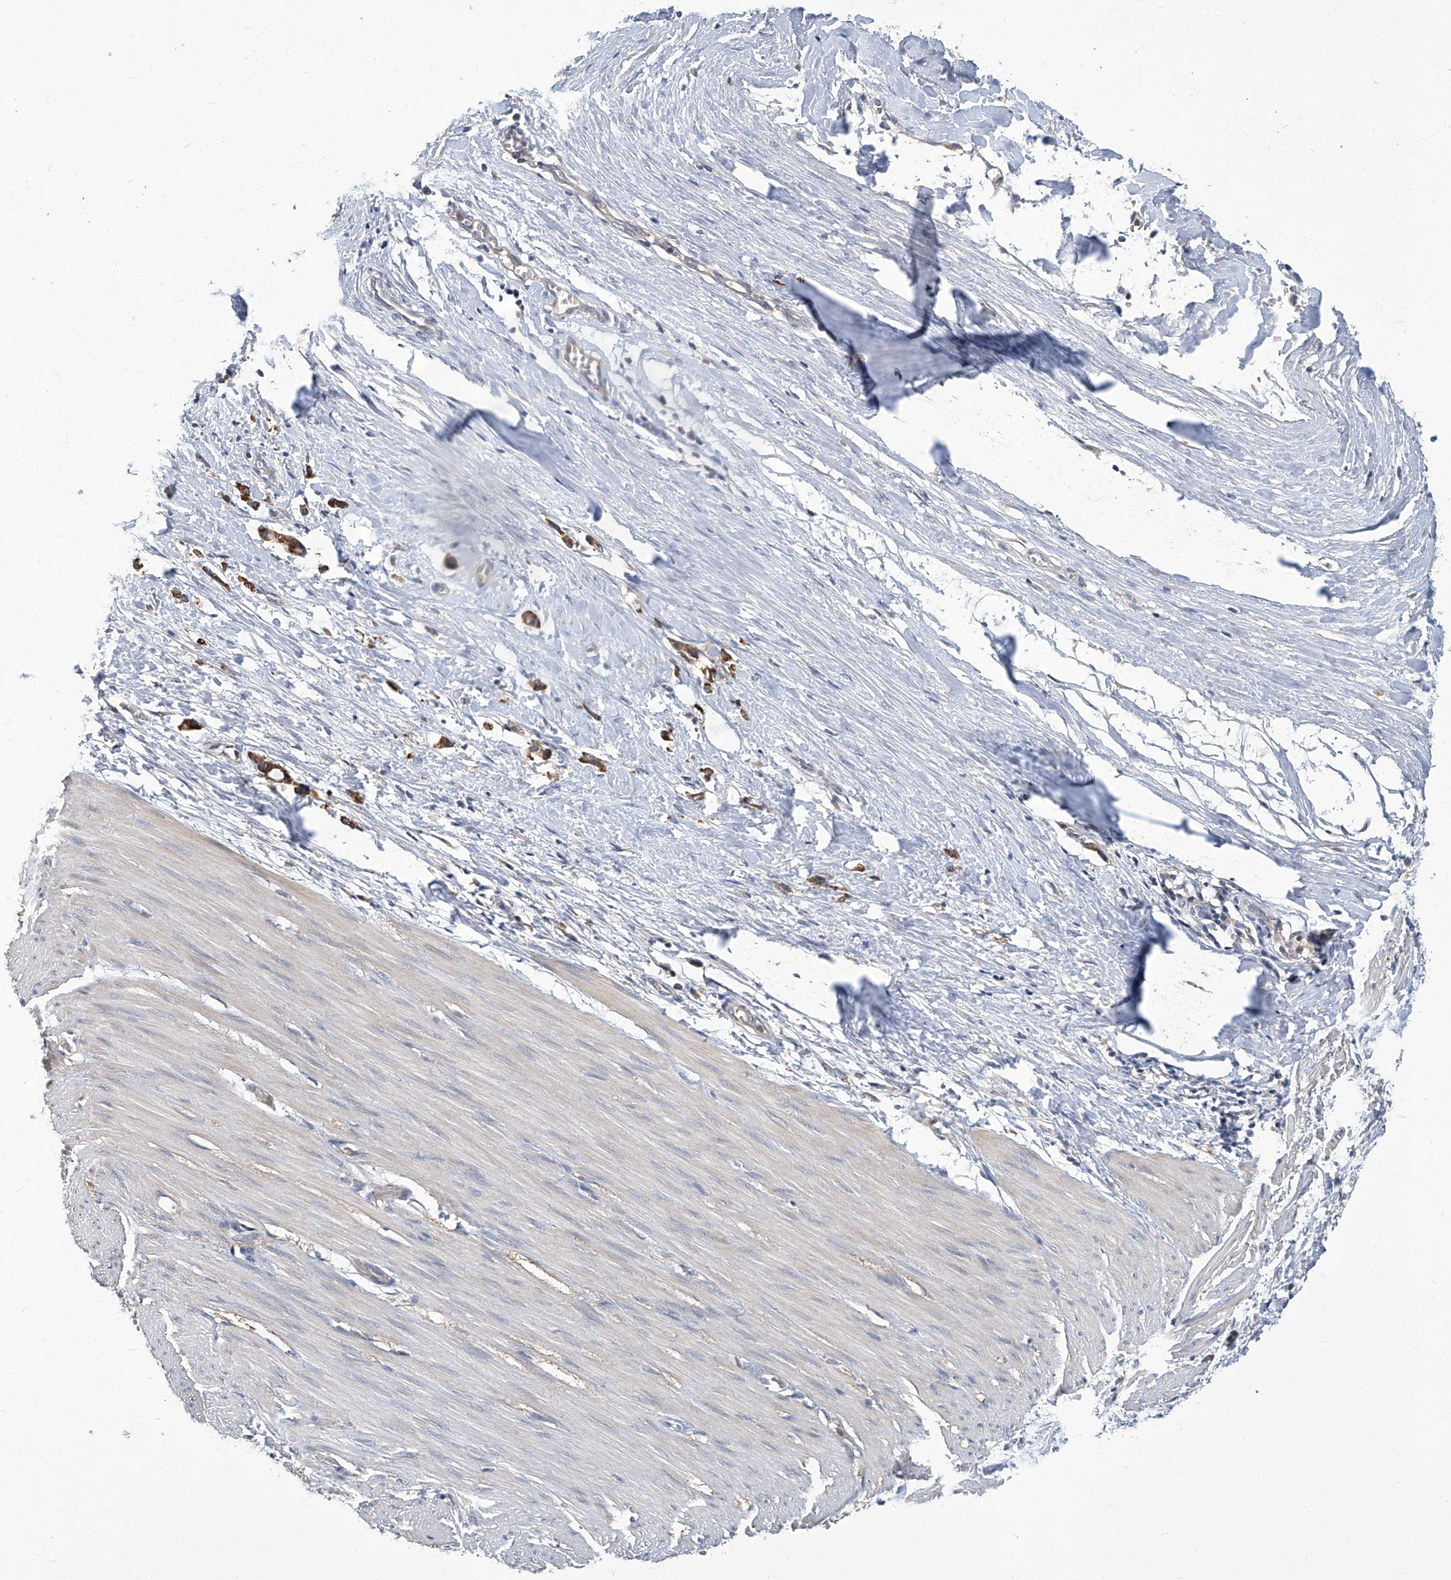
{"staining": {"intensity": "weak", "quantity": "<25%", "location": "nuclear"}, "tissue": "smooth muscle", "cell_type": "Smooth muscle cells", "image_type": "normal", "snomed": [{"axis": "morphology", "description": "Normal tissue, NOS"}, {"axis": "morphology", "description": "Adenocarcinoma, NOS"}, {"axis": "topography", "description": "Colon"}, {"axis": "topography", "description": "Peripheral nerve tissue"}], "caption": "A high-resolution histopathology image shows immunohistochemistry (IHC) staining of normal smooth muscle, which shows no significant expression in smooth muscle cells.", "gene": "TGFBR1", "patient": {"sex": "male", "age": 14}}